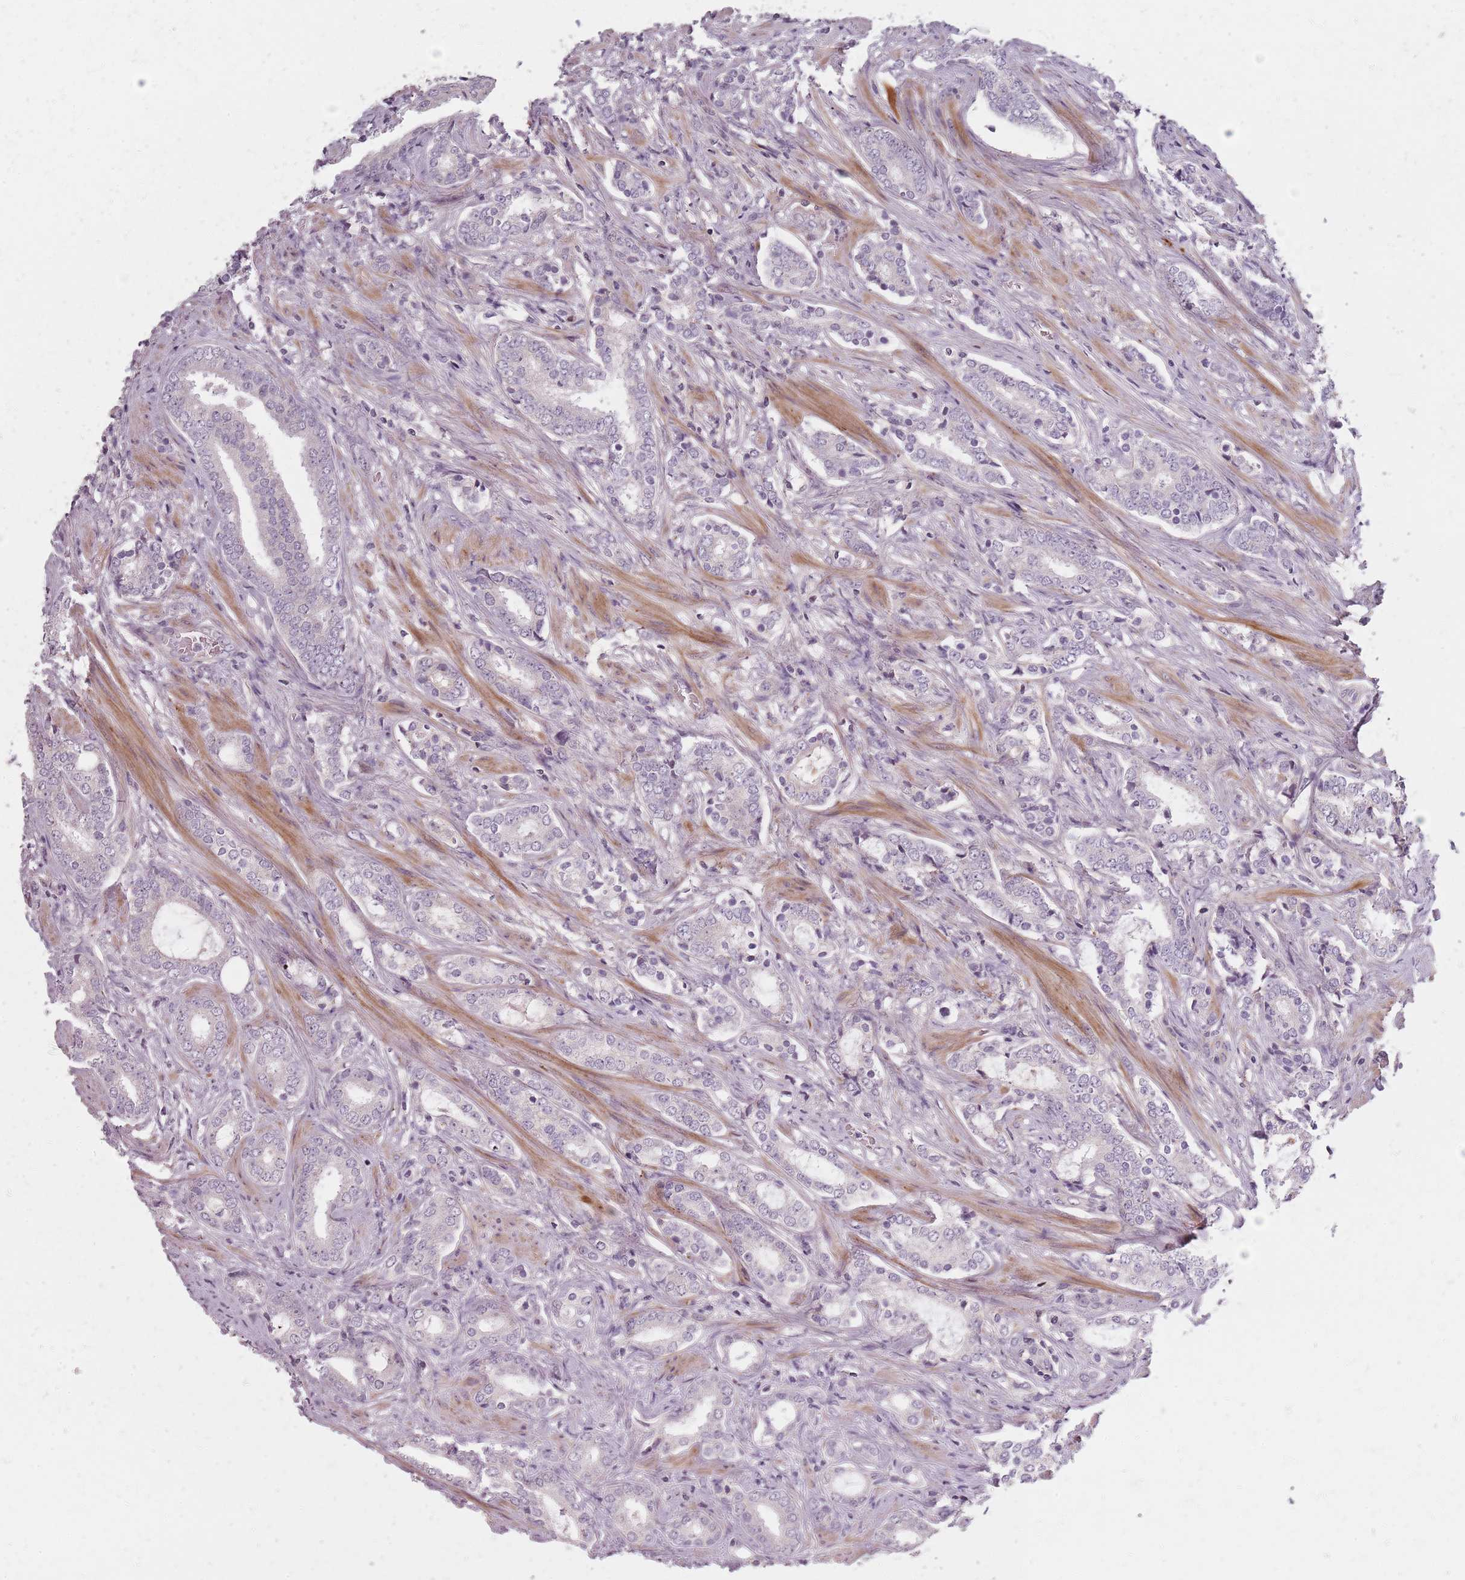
{"staining": {"intensity": "negative", "quantity": "none", "location": "none"}, "tissue": "prostate cancer", "cell_type": "Tumor cells", "image_type": "cancer", "snomed": [{"axis": "morphology", "description": "Adenocarcinoma, High grade"}, {"axis": "topography", "description": "Prostate"}], "caption": "IHC of prostate cancer displays no positivity in tumor cells.", "gene": "SYNGR3", "patient": {"sex": "male", "age": 63}}